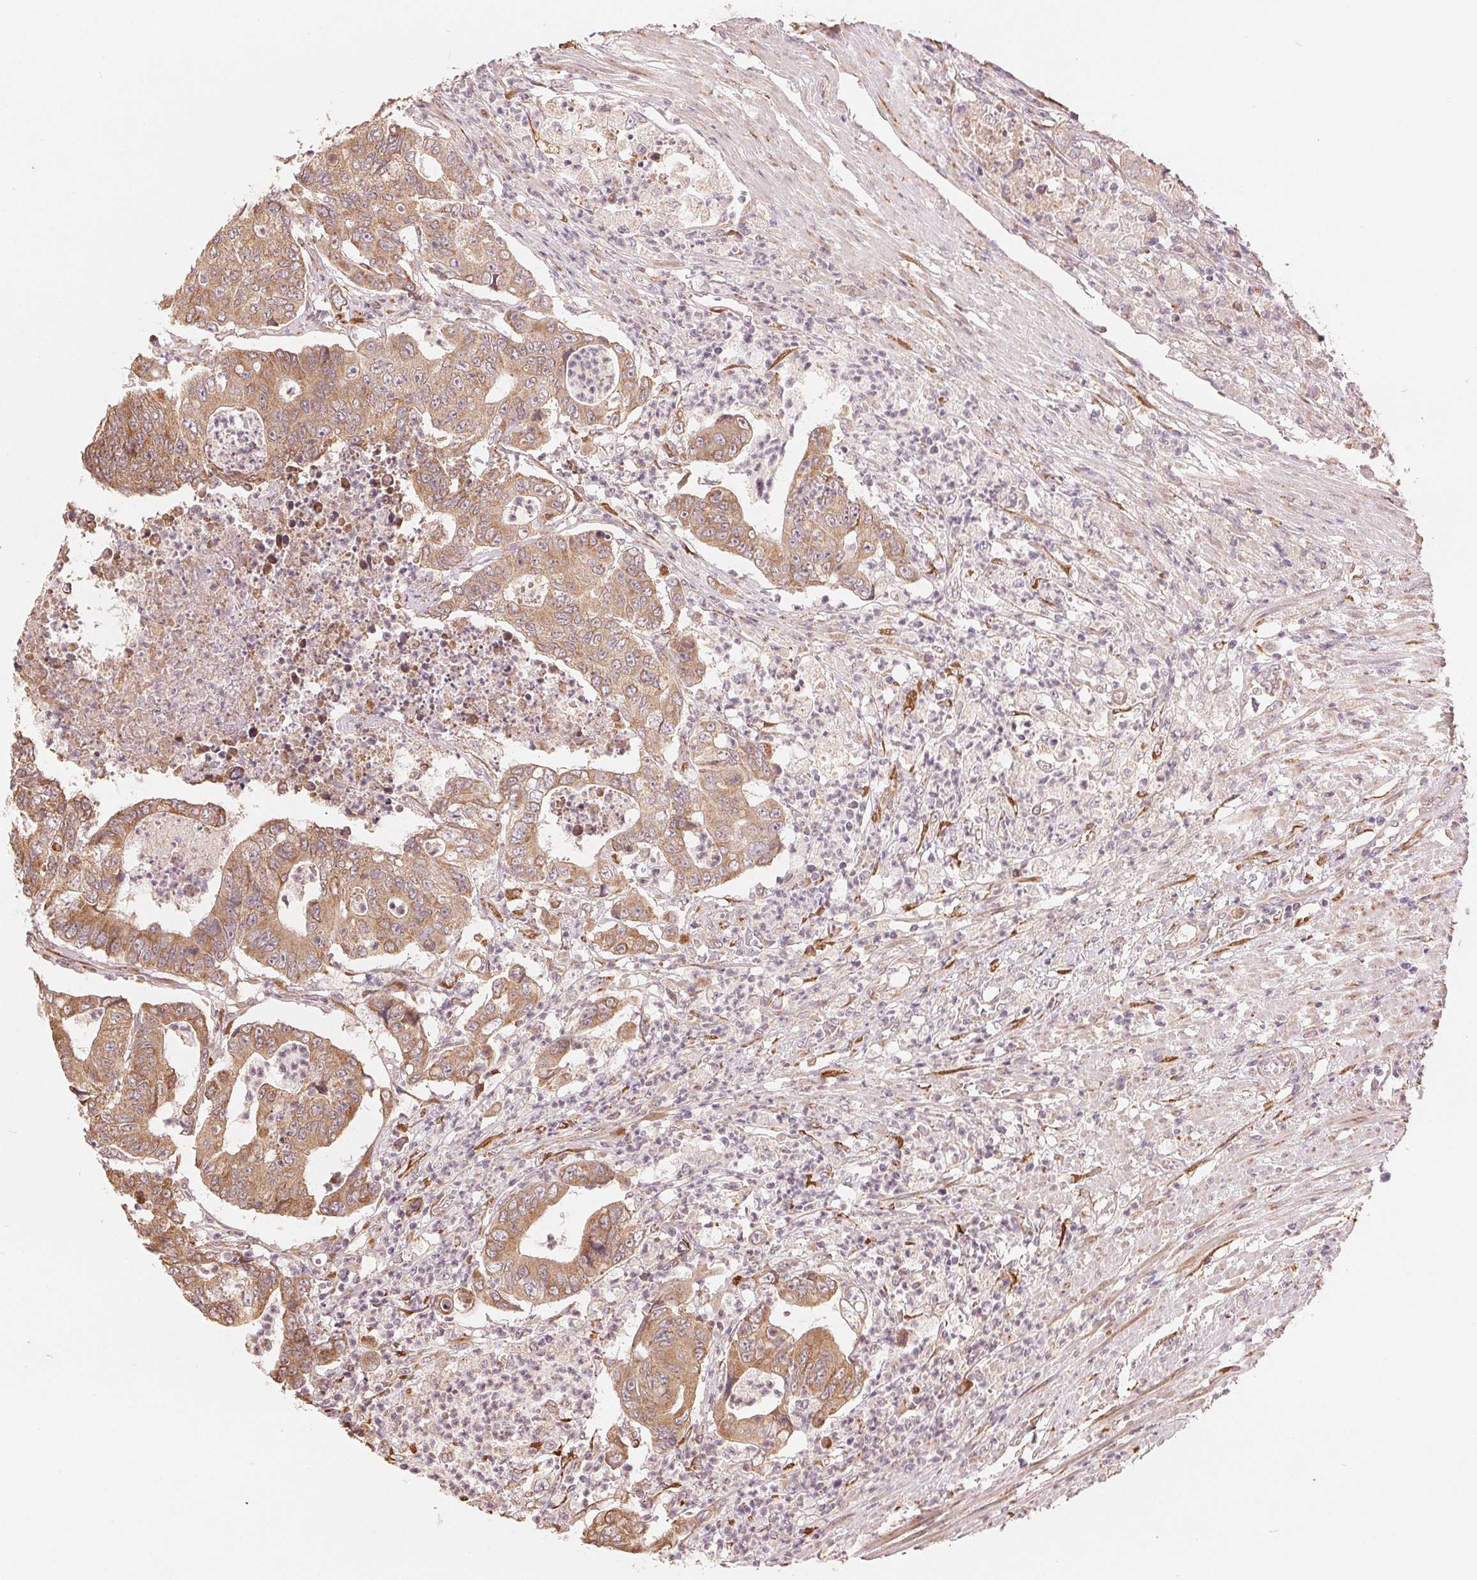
{"staining": {"intensity": "moderate", "quantity": ">75%", "location": "cytoplasmic/membranous"}, "tissue": "colorectal cancer", "cell_type": "Tumor cells", "image_type": "cancer", "snomed": [{"axis": "morphology", "description": "Adenocarcinoma, NOS"}, {"axis": "topography", "description": "Colon"}], "caption": "Brown immunohistochemical staining in human colorectal cancer demonstrates moderate cytoplasmic/membranous staining in about >75% of tumor cells.", "gene": "SLC20A1", "patient": {"sex": "female", "age": 48}}